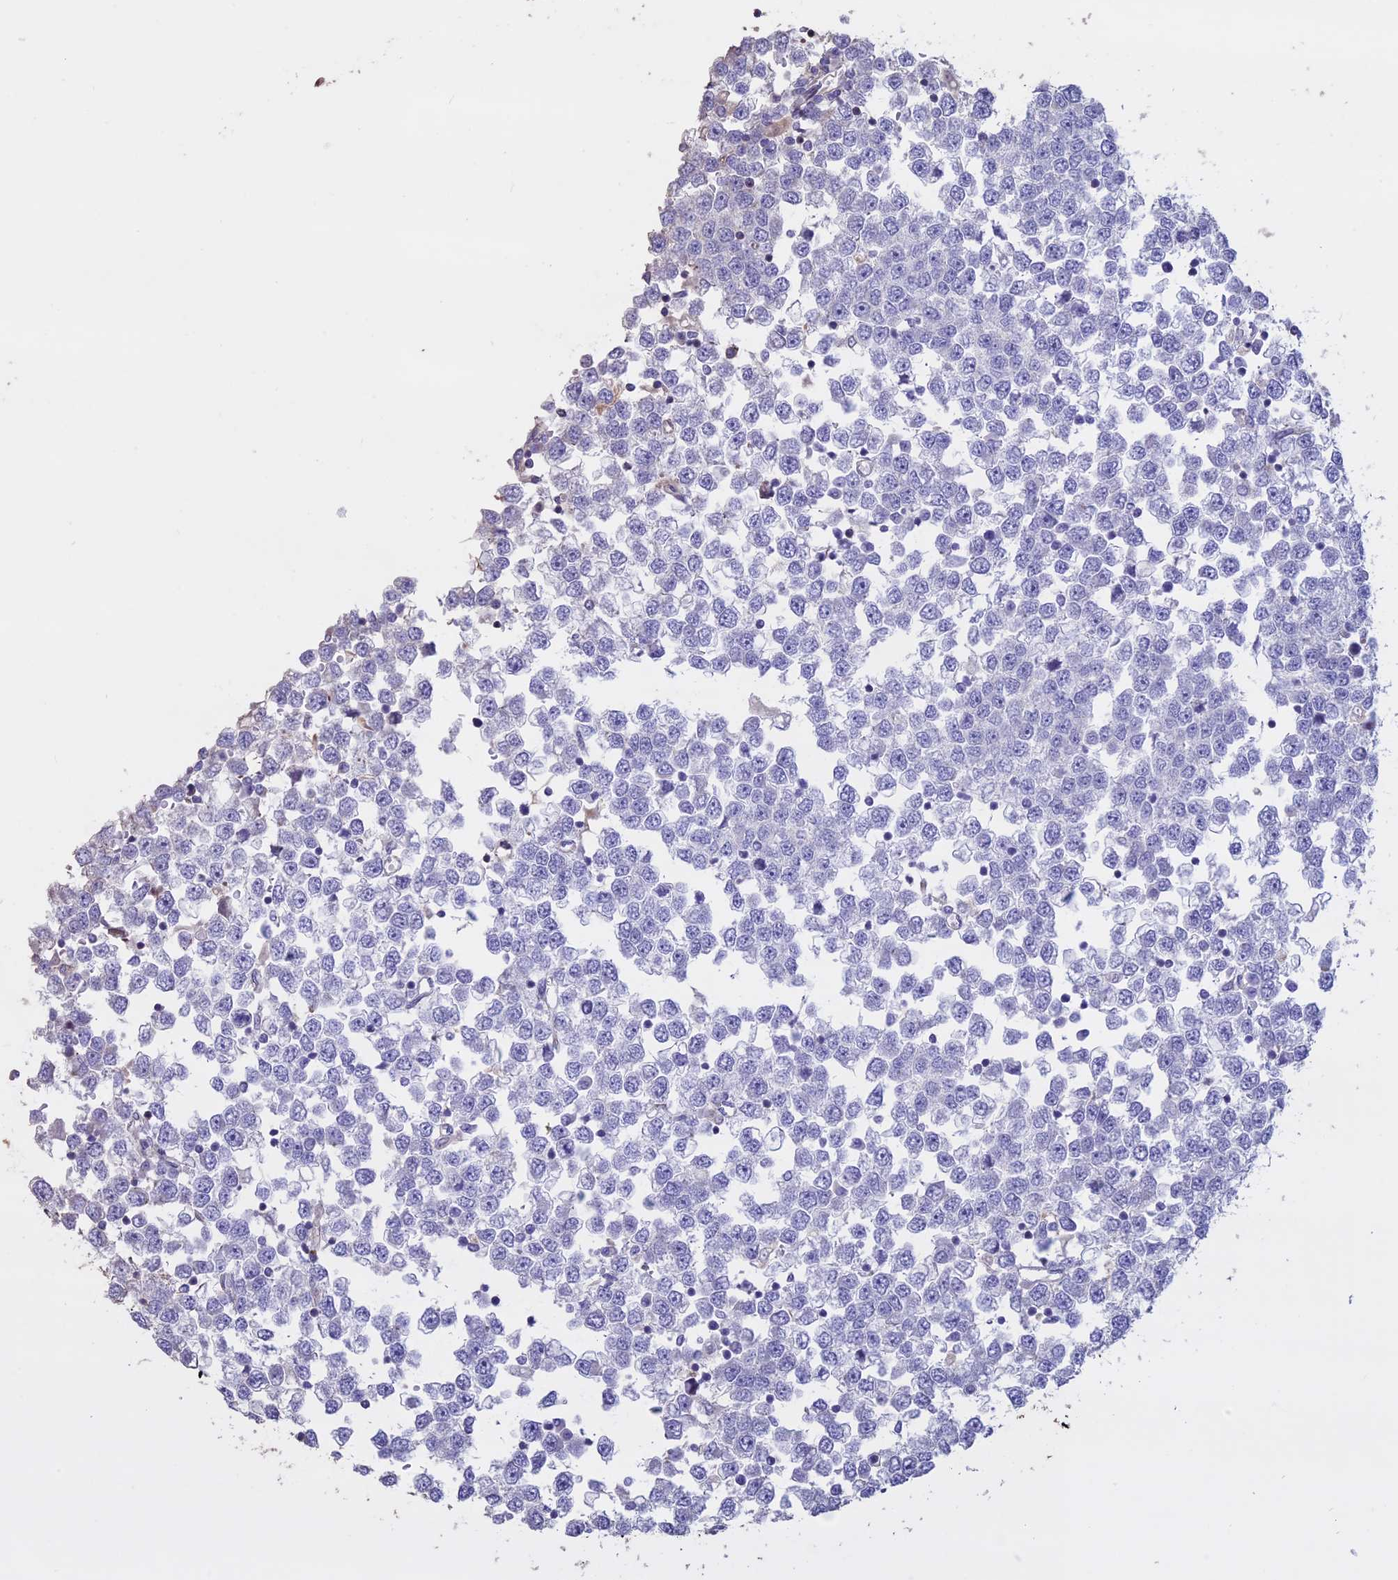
{"staining": {"intensity": "negative", "quantity": "none", "location": "none"}, "tissue": "testis cancer", "cell_type": "Tumor cells", "image_type": "cancer", "snomed": [{"axis": "morphology", "description": "Seminoma, NOS"}, {"axis": "topography", "description": "Testis"}], "caption": "Tumor cells show no significant positivity in seminoma (testis).", "gene": "CCDC148", "patient": {"sex": "male", "age": 65}}